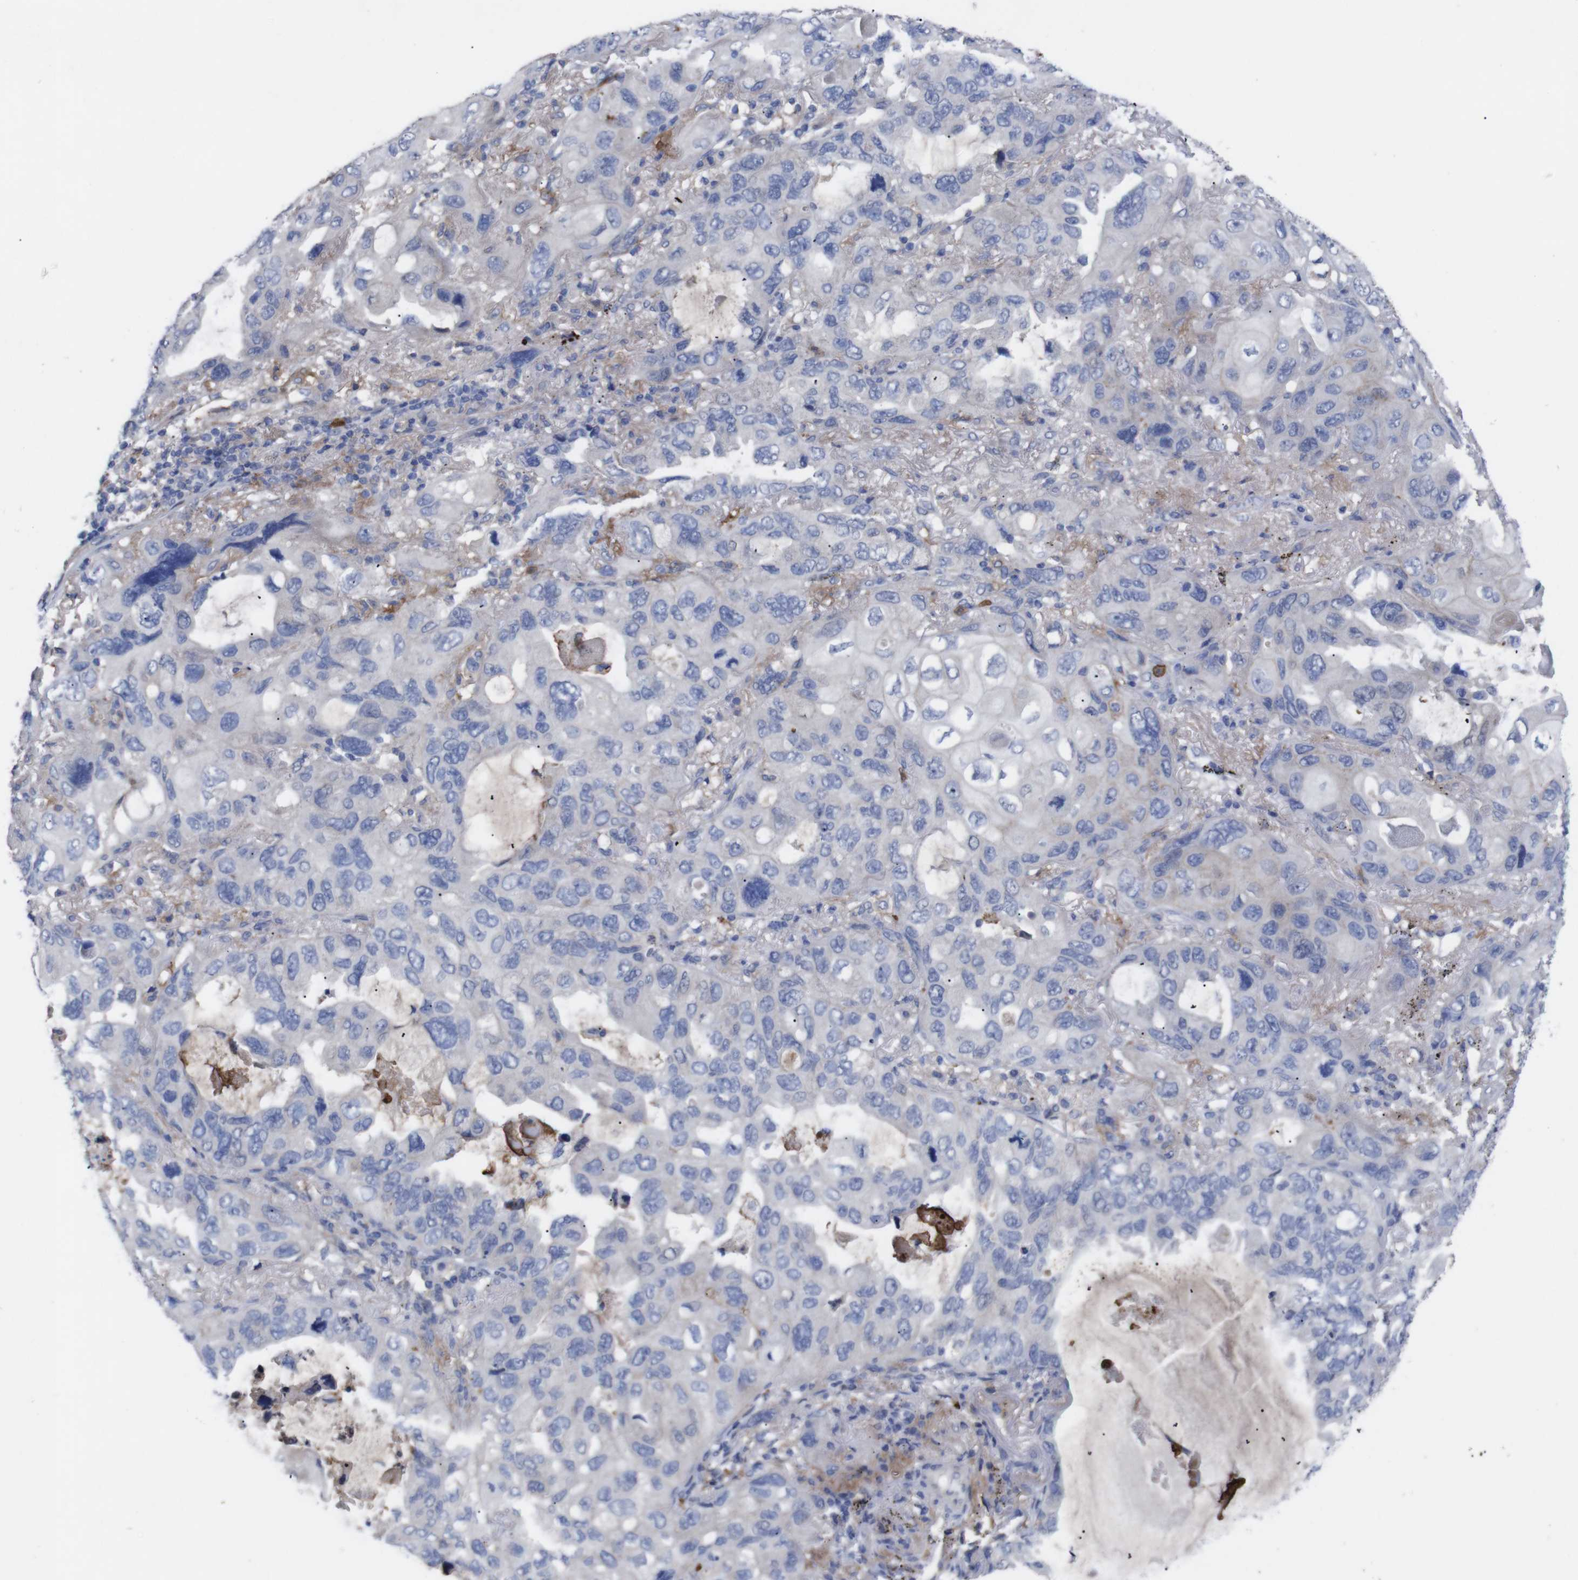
{"staining": {"intensity": "negative", "quantity": "none", "location": "none"}, "tissue": "lung cancer", "cell_type": "Tumor cells", "image_type": "cancer", "snomed": [{"axis": "morphology", "description": "Squamous cell carcinoma, NOS"}, {"axis": "topography", "description": "Lung"}], "caption": "The immunohistochemistry histopathology image has no significant positivity in tumor cells of squamous cell carcinoma (lung) tissue. Brightfield microscopy of immunohistochemistry (IHC) stained with DAB (3,3'-diaminobenzidine) (brown) and hematoxylin (blue), captured at high magnification.", "gene": "C5AR1", "patient": {"sex": "female", "age": 73}}